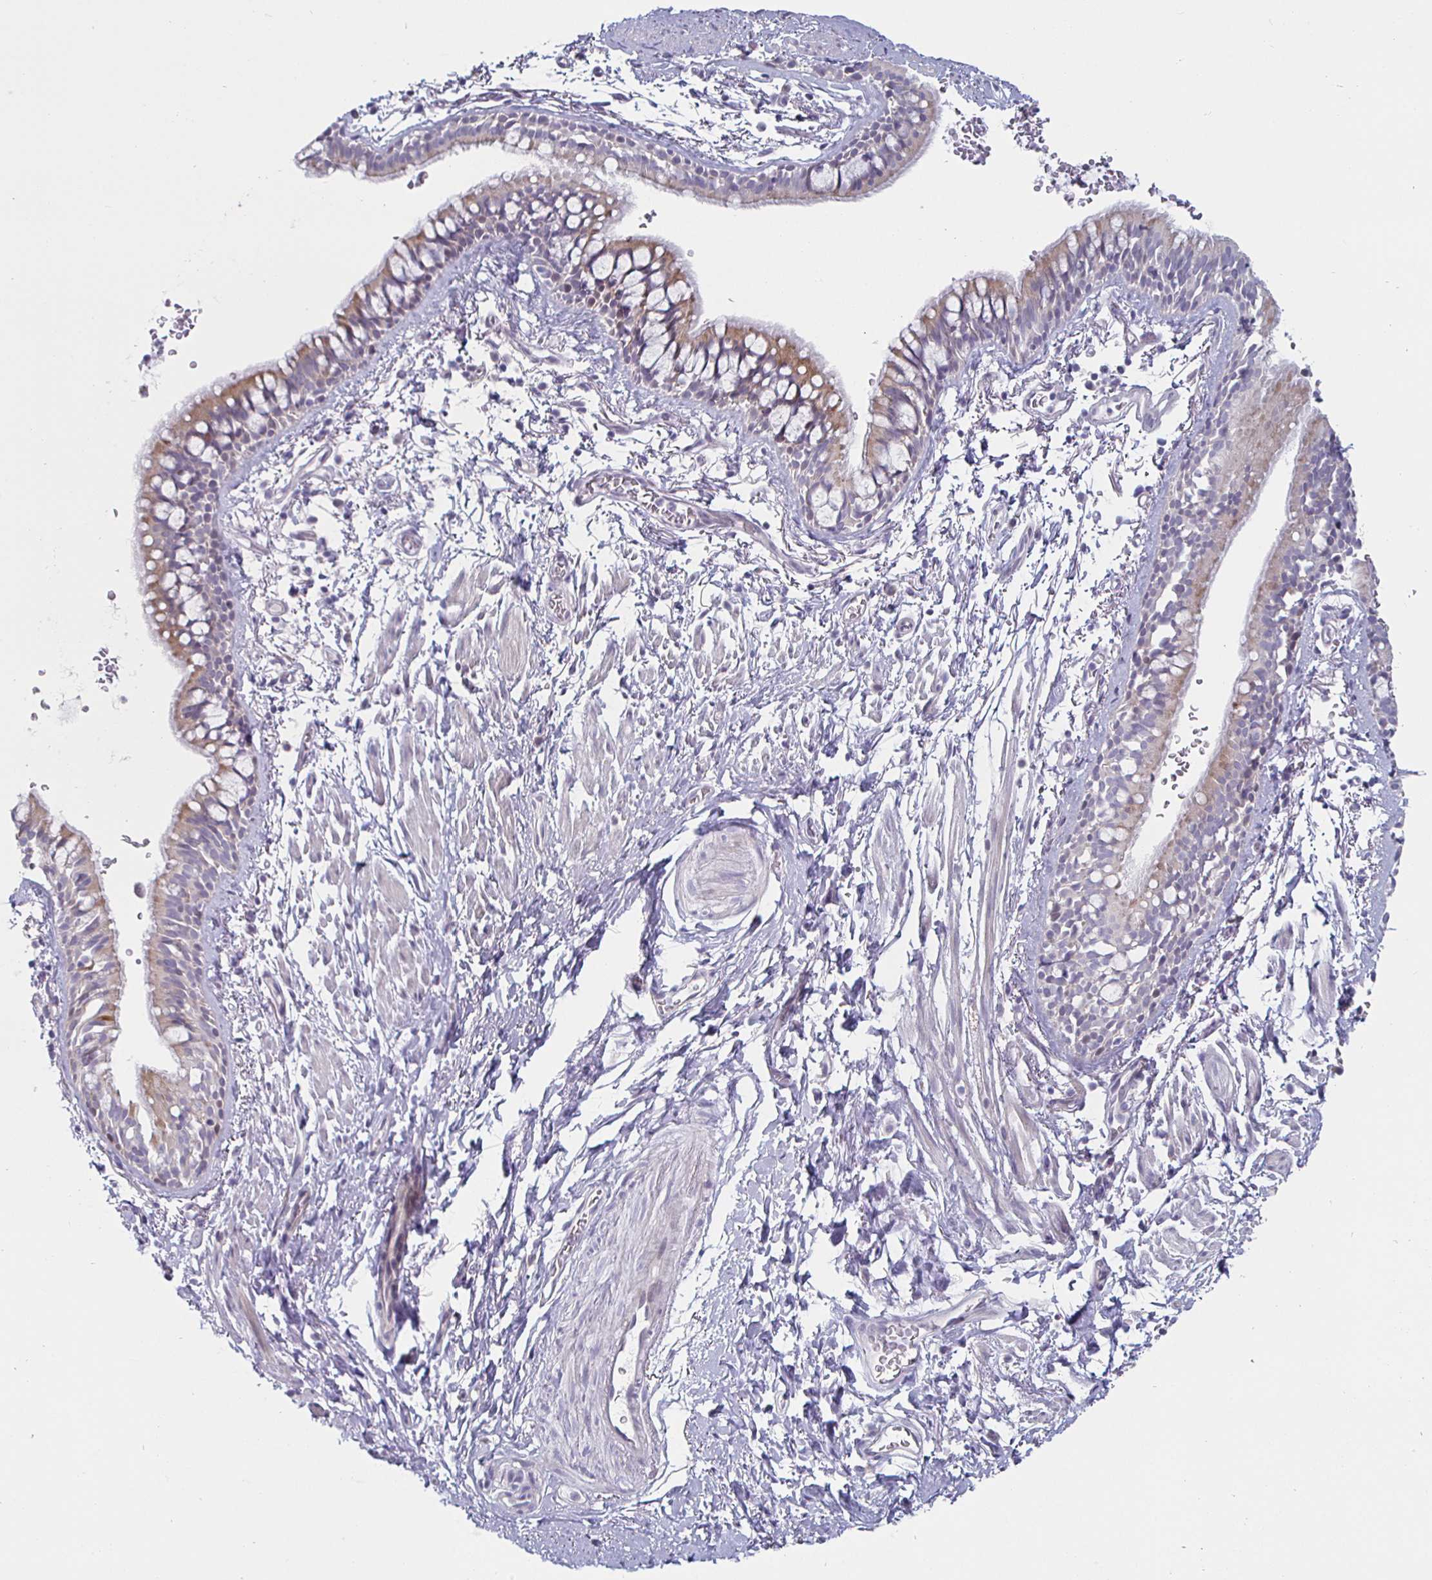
{"staining": {"intensity": "weak", "quantity": "25%-75%", "location": "cytoplasmic/membranous"}, "tissue": "bronchus", "cell_type": "Respiratory epithelial cells", "image_type": "normal", "snomed": [{"axis": "morphology", "description": "Normal tissue, NOS"}, {"axis": "topography", "description": "Lymph node"}, {"axis": "topography", "description": "Cartilage tissue"}, {"axis": "topography", "description": "Bronchus"}], "caption": "Respiratory epithelial cells display weak cytoplasmic/membranous staining in approximately 25%-75% of cells in benign bronchus. Nuclei are stained in blue.", "gene": "DMRTB1", "patient": {"sex": "female", "age": 70}}